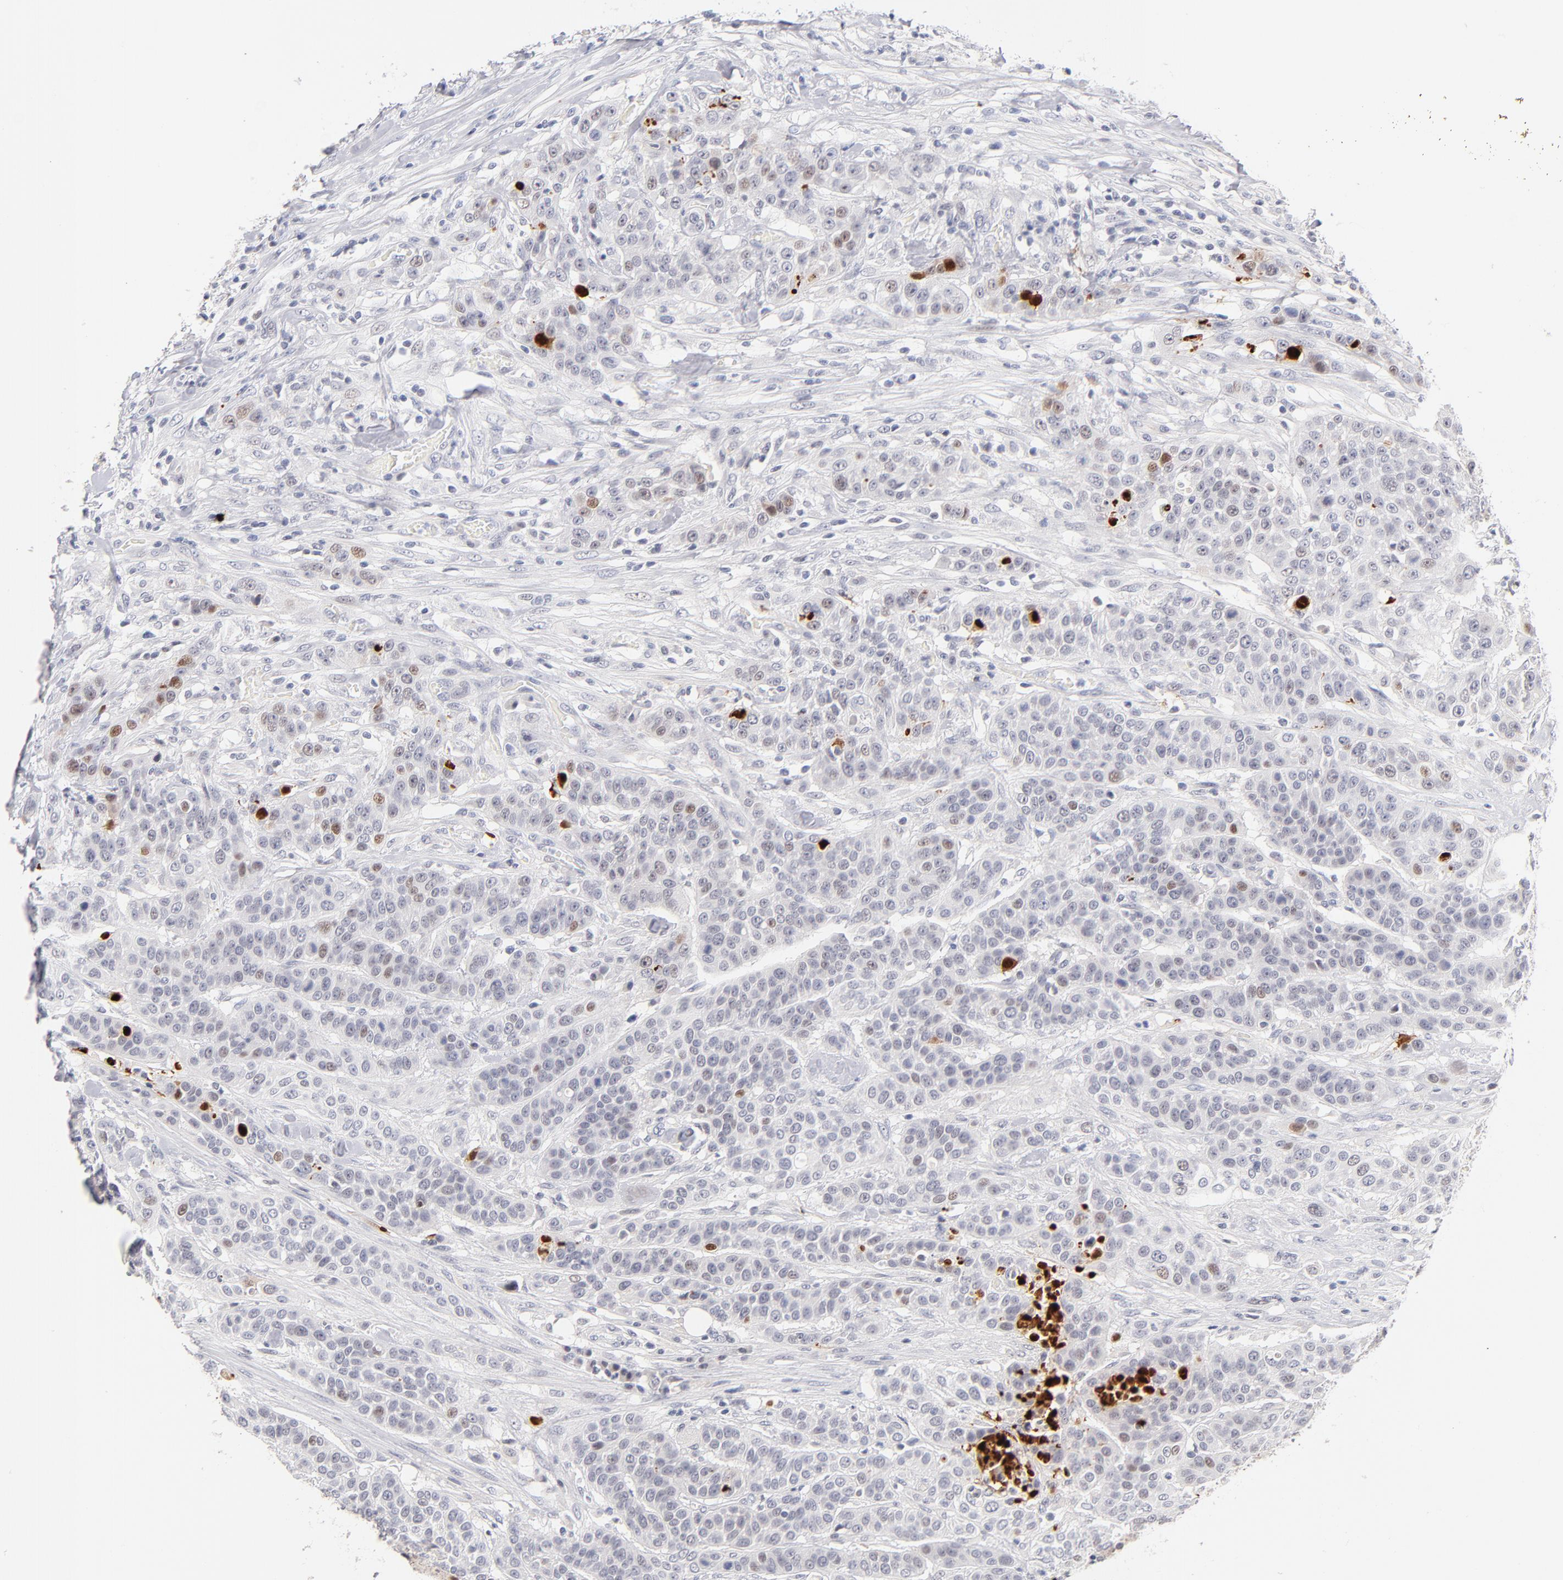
{"staining": {"intensity": "moderate", "quantity": "<25%", "location": "nuclear"}, "tissue": "urothelial cancer", "cell_type": "Tumor cells", "image_type": "cancer", "snomed": [{"axis": "morphology", "description": "Urothelial carcinoma, High grade"}, {"axis": "topography", "description": "Urinary bladder"}], "caption": "Immunohistochemistry (IHC) of urothelial carcinoma (high-grade) displays low levels of moderate nuclear positivity in approximately <25% of tumor cells.", "gene": "PARP1", "patient": {"sex": "male", "age": 74}}